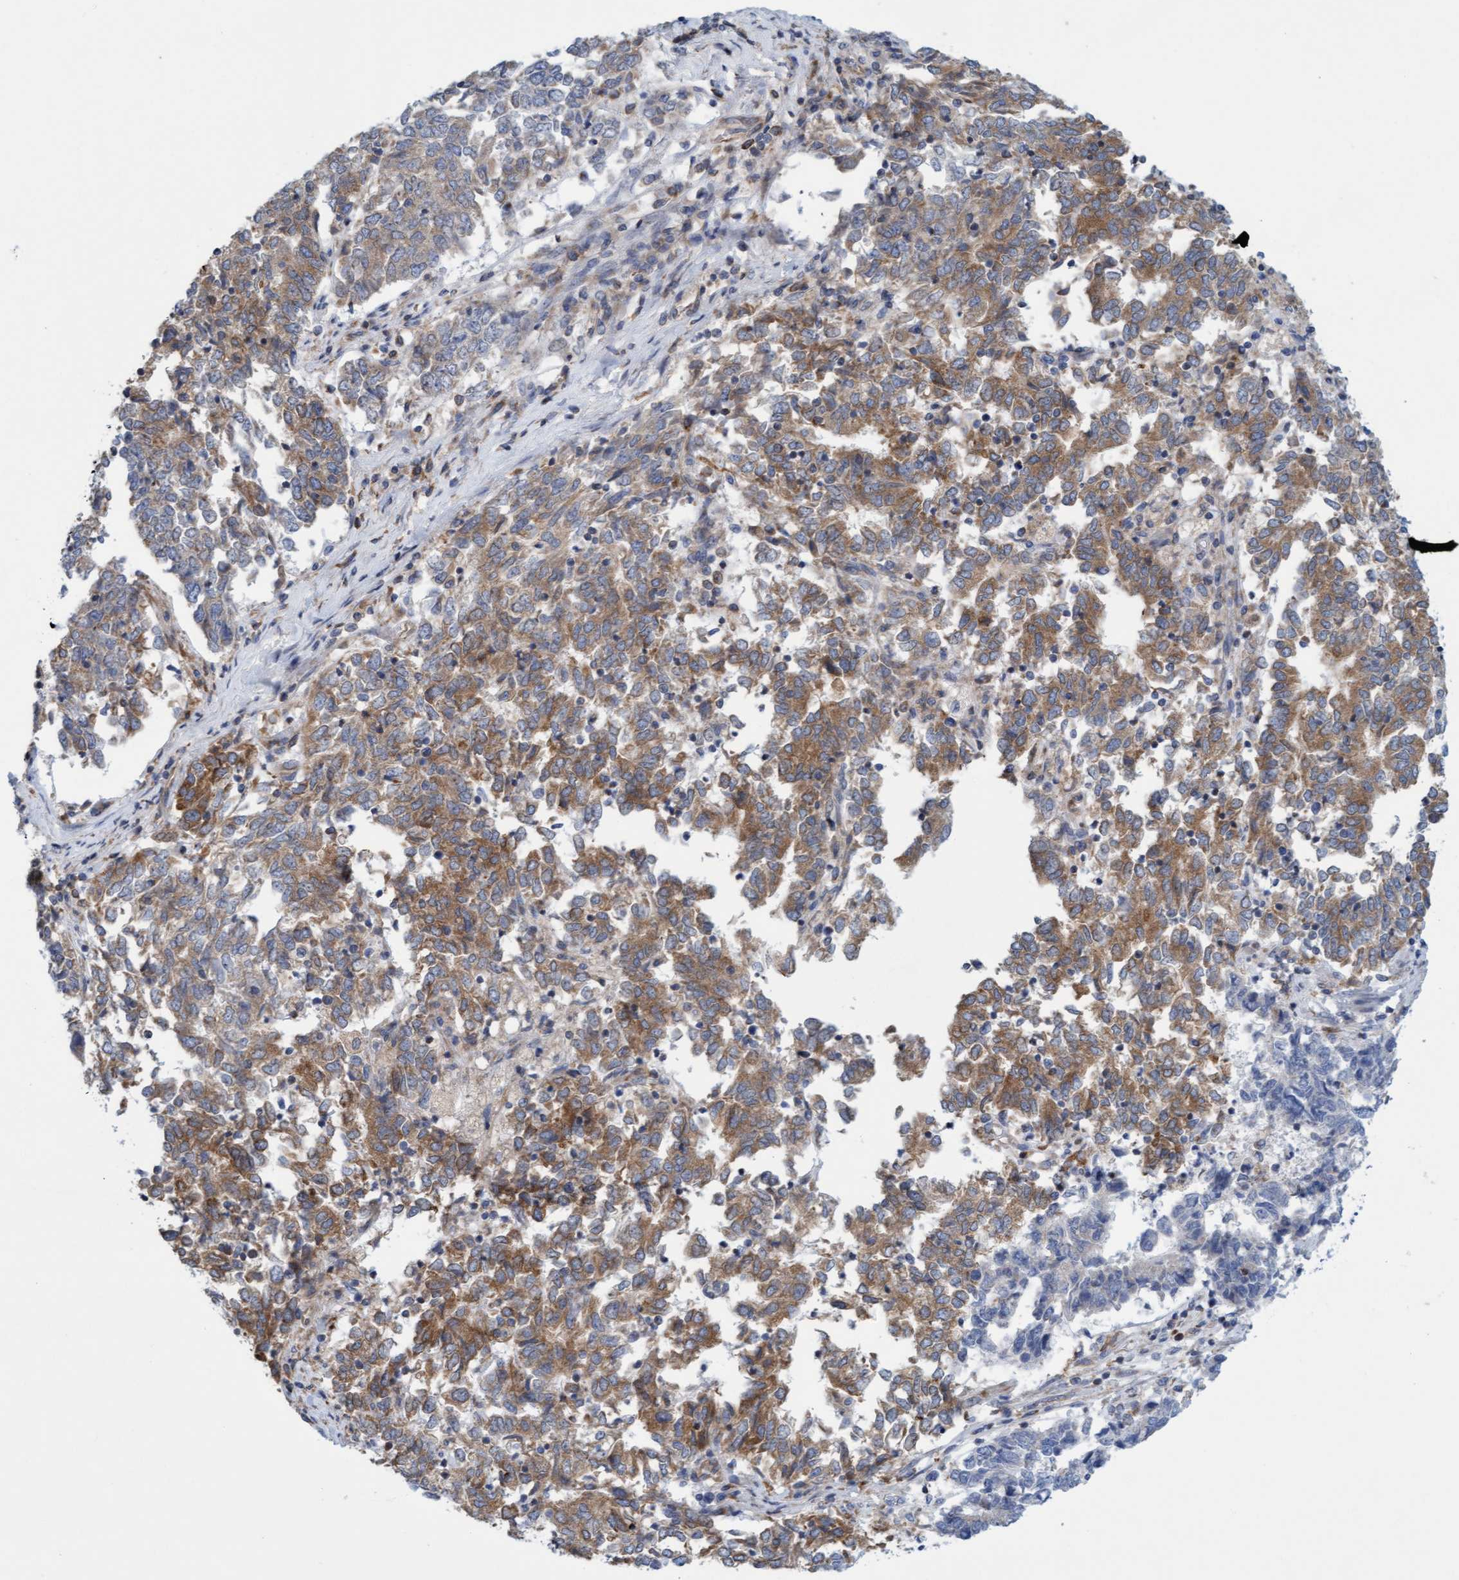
{"staining": {"intensity": "moderate", "quantity": "25%-75%", "location": "cytoplasmic/membranous"}, "tissue": "endometrial cancer", "cell_type": "Tumor cells", "image_type": "cancer", "snomed": [{"axis": "morphology", "description": "Adenocarcinoma, NOS"}, {"axis": "topography", "description": "Endometrium"}], "caption": "IHC (DAB) staining of adenocarcinoma (endometrial) displays moderate cytoplasmic/membranous protein expression in approximately 25%-75% of tumor cells.", "gene": "SLC28A3", "patient": {"sex": "female", "age": 80}}